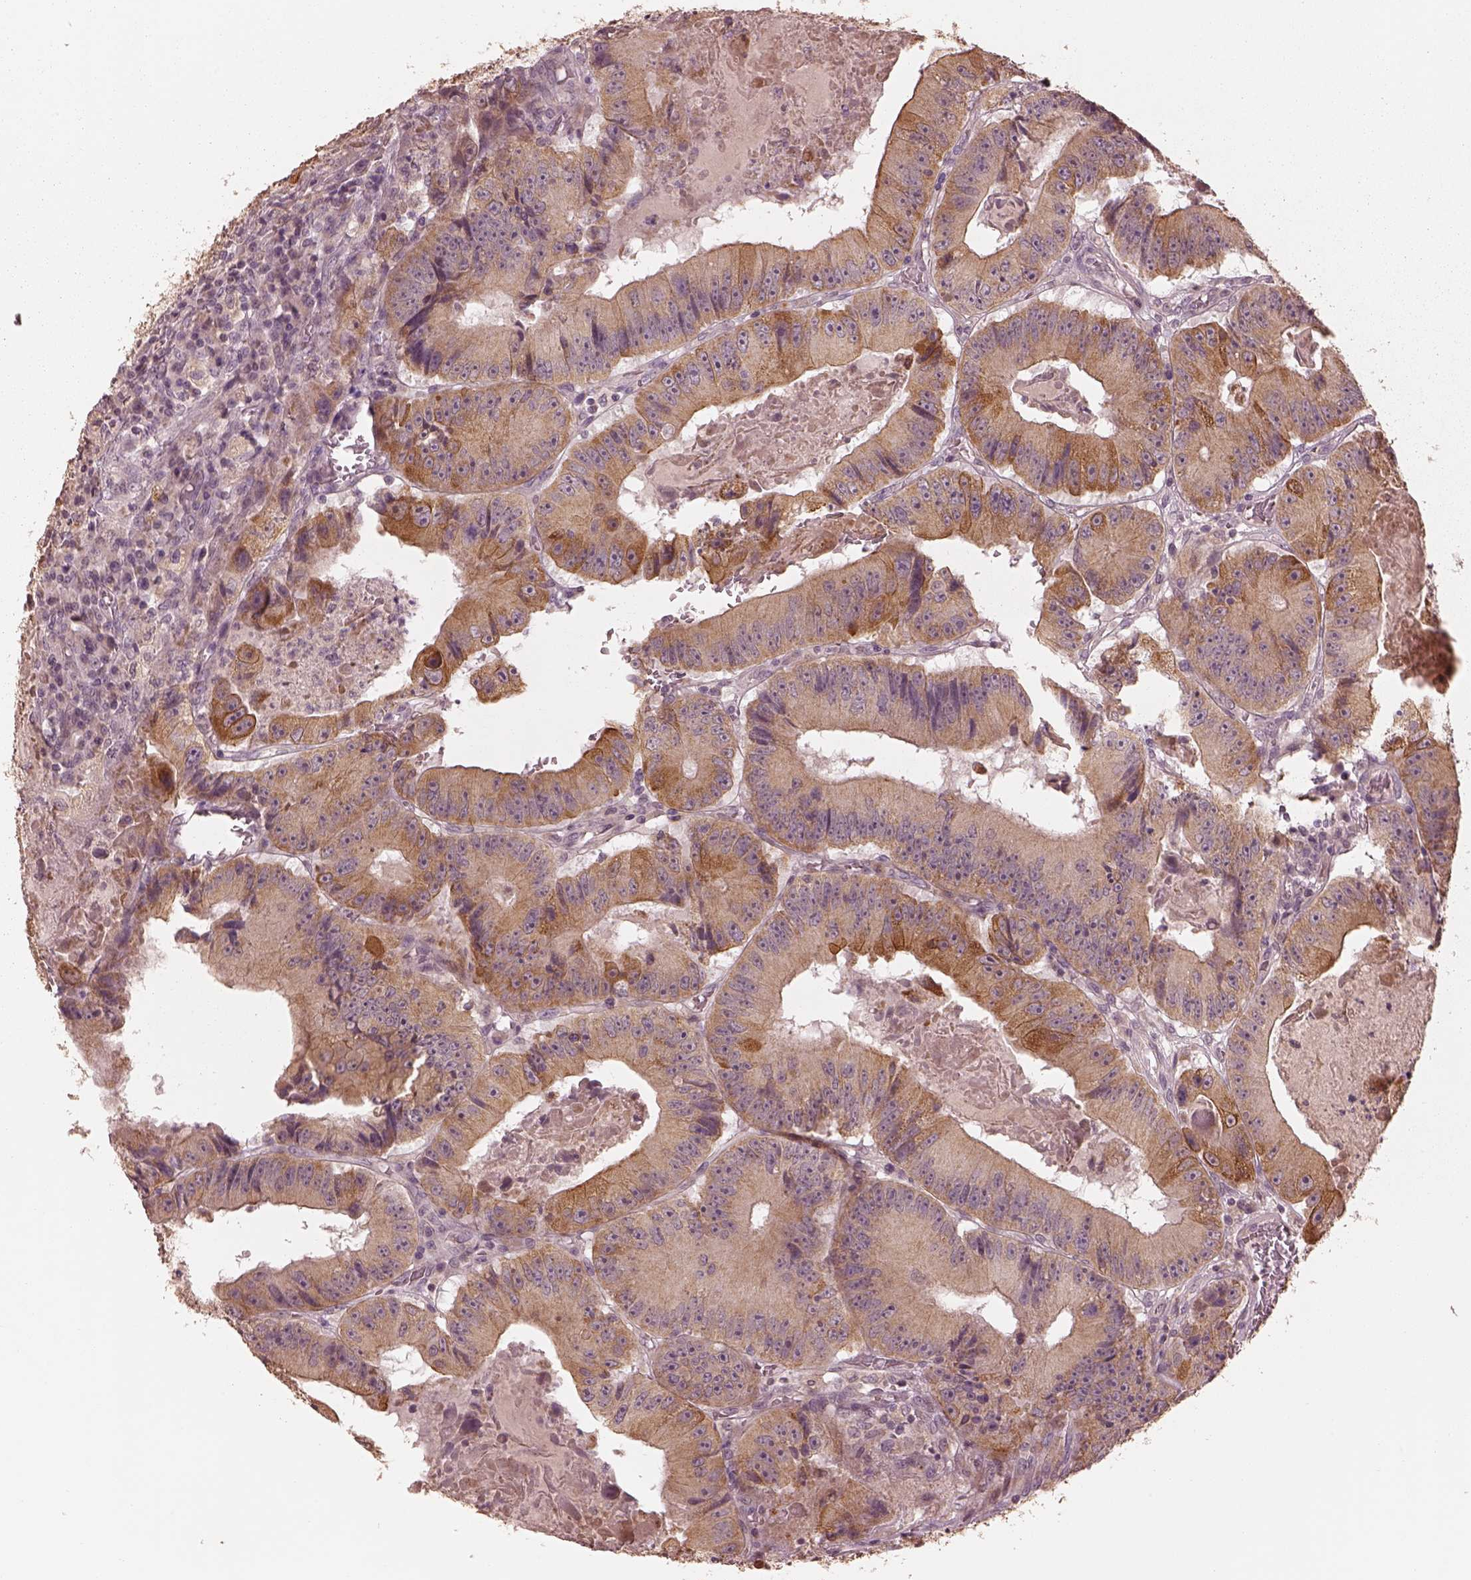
{"staining": {"intensity": "moderate", "quantity": "<25%", "location": "cytoplasmic/membranous"}, "tissue": "colorectal cancer", "cell_type": "Tumor cells", "image_type": "cancer", "snomed": [{"axis": "morphology", "description": "Adenocarcinoma, NOS"}, {"axis": "topography", "description": "Colon"}], "caption": "IHC photomicrograph of adenocarcinoma (colorectal) stained for a protein (brown), which exhibits low levels of moderate cytoplasmic/membranous expression in about <25% of tumor cells.", "gene": "SLC25A46", "patient": {"sex": "female", "age": 86}}